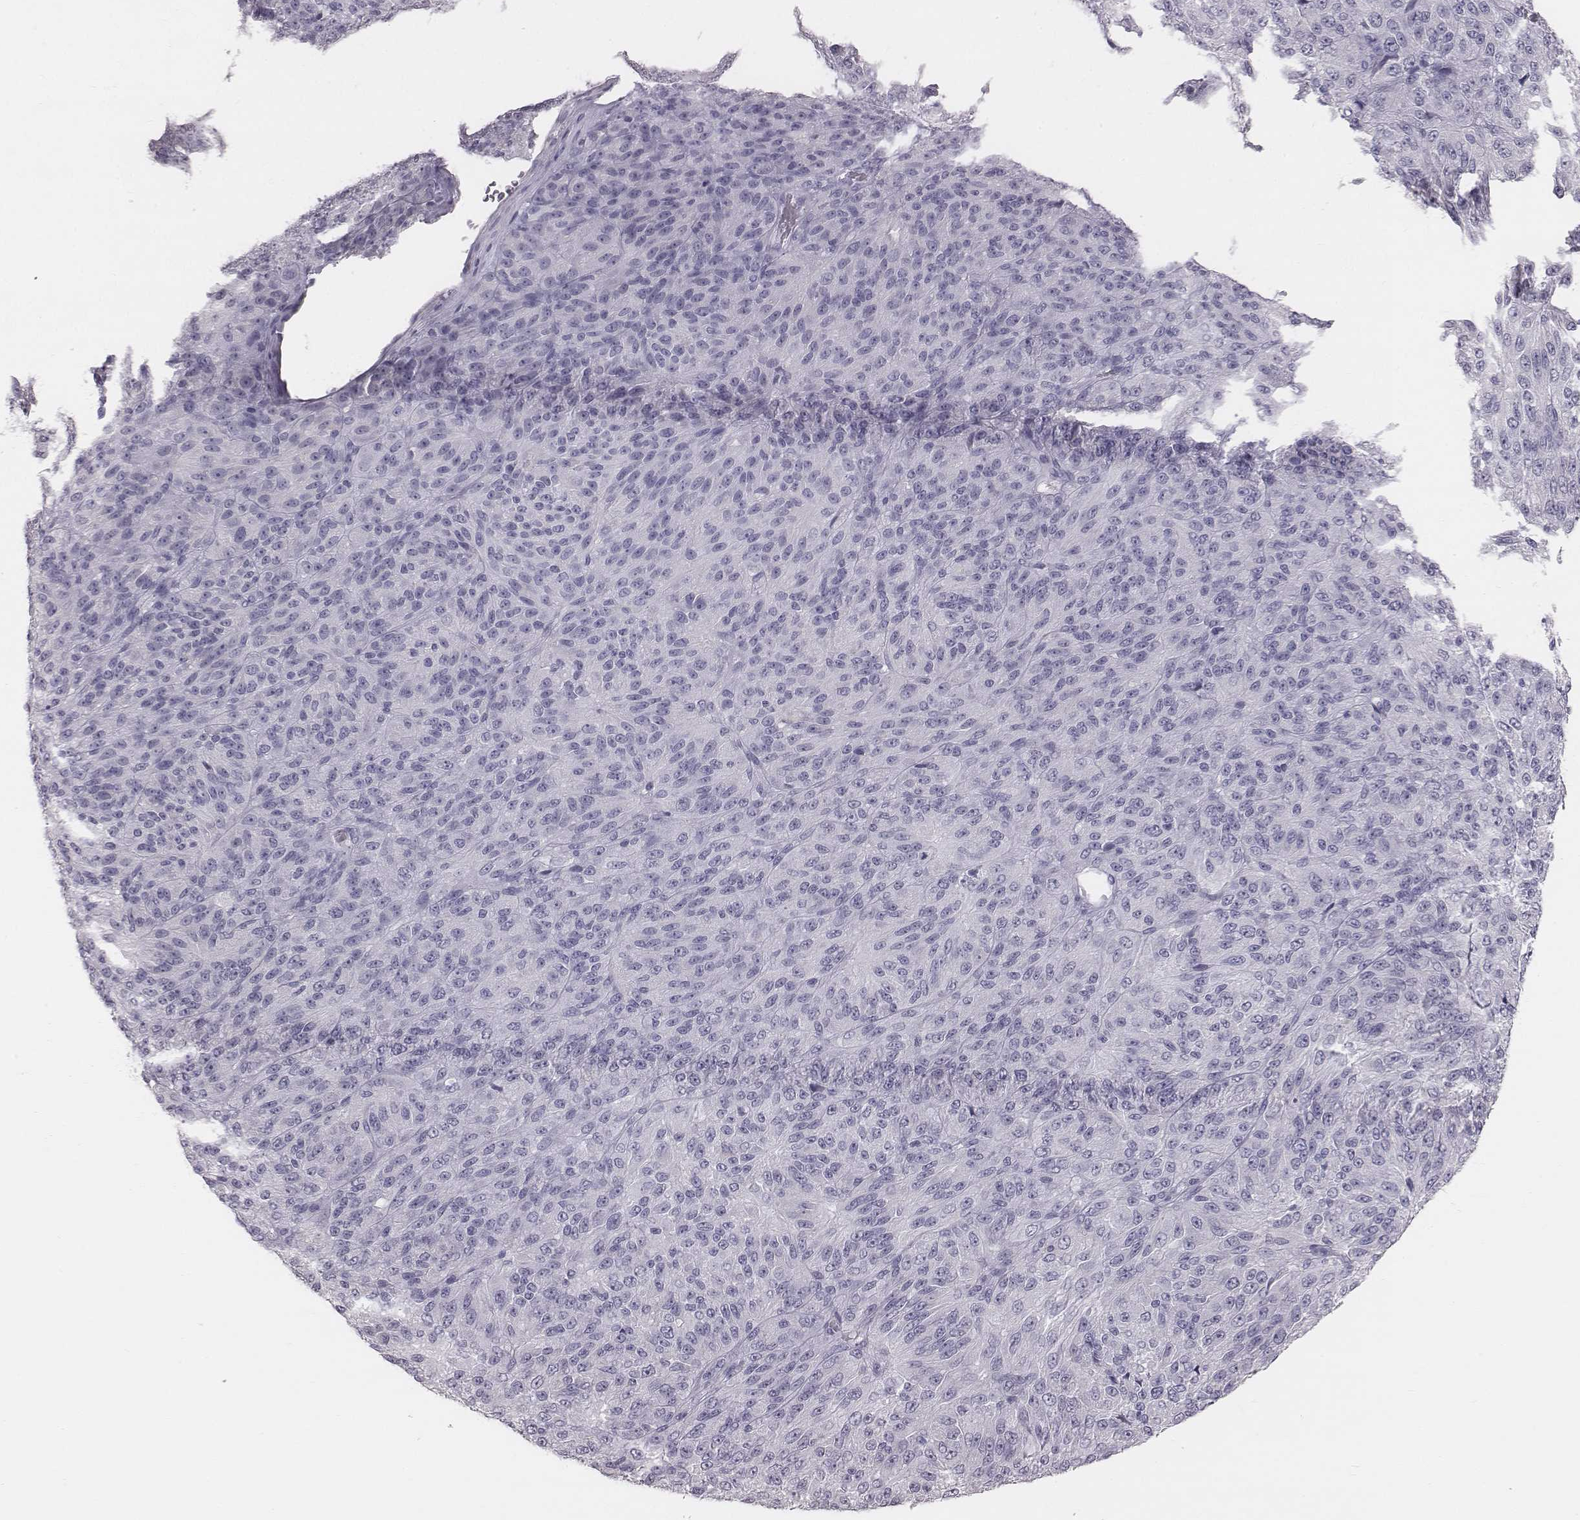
{"staining": {"intensity": "negative", "quantity": "none", "location": "none"}, "tissue": "melanoma", "cell_type": "Tumor cells", "image_type": "cancer", "snomed": [{"axis": "morphology", "description": "Malignant melanoma, Metastatic site"}, {"axis": "topography", "description": "Brain"}], "caption": "The immunohistochemistry image has no significant expression in tumor cells of malignant melanoma (metastatic site) tissue.", "gene": "C6orf58", "patient": {"sex": "female", "age": 56}}